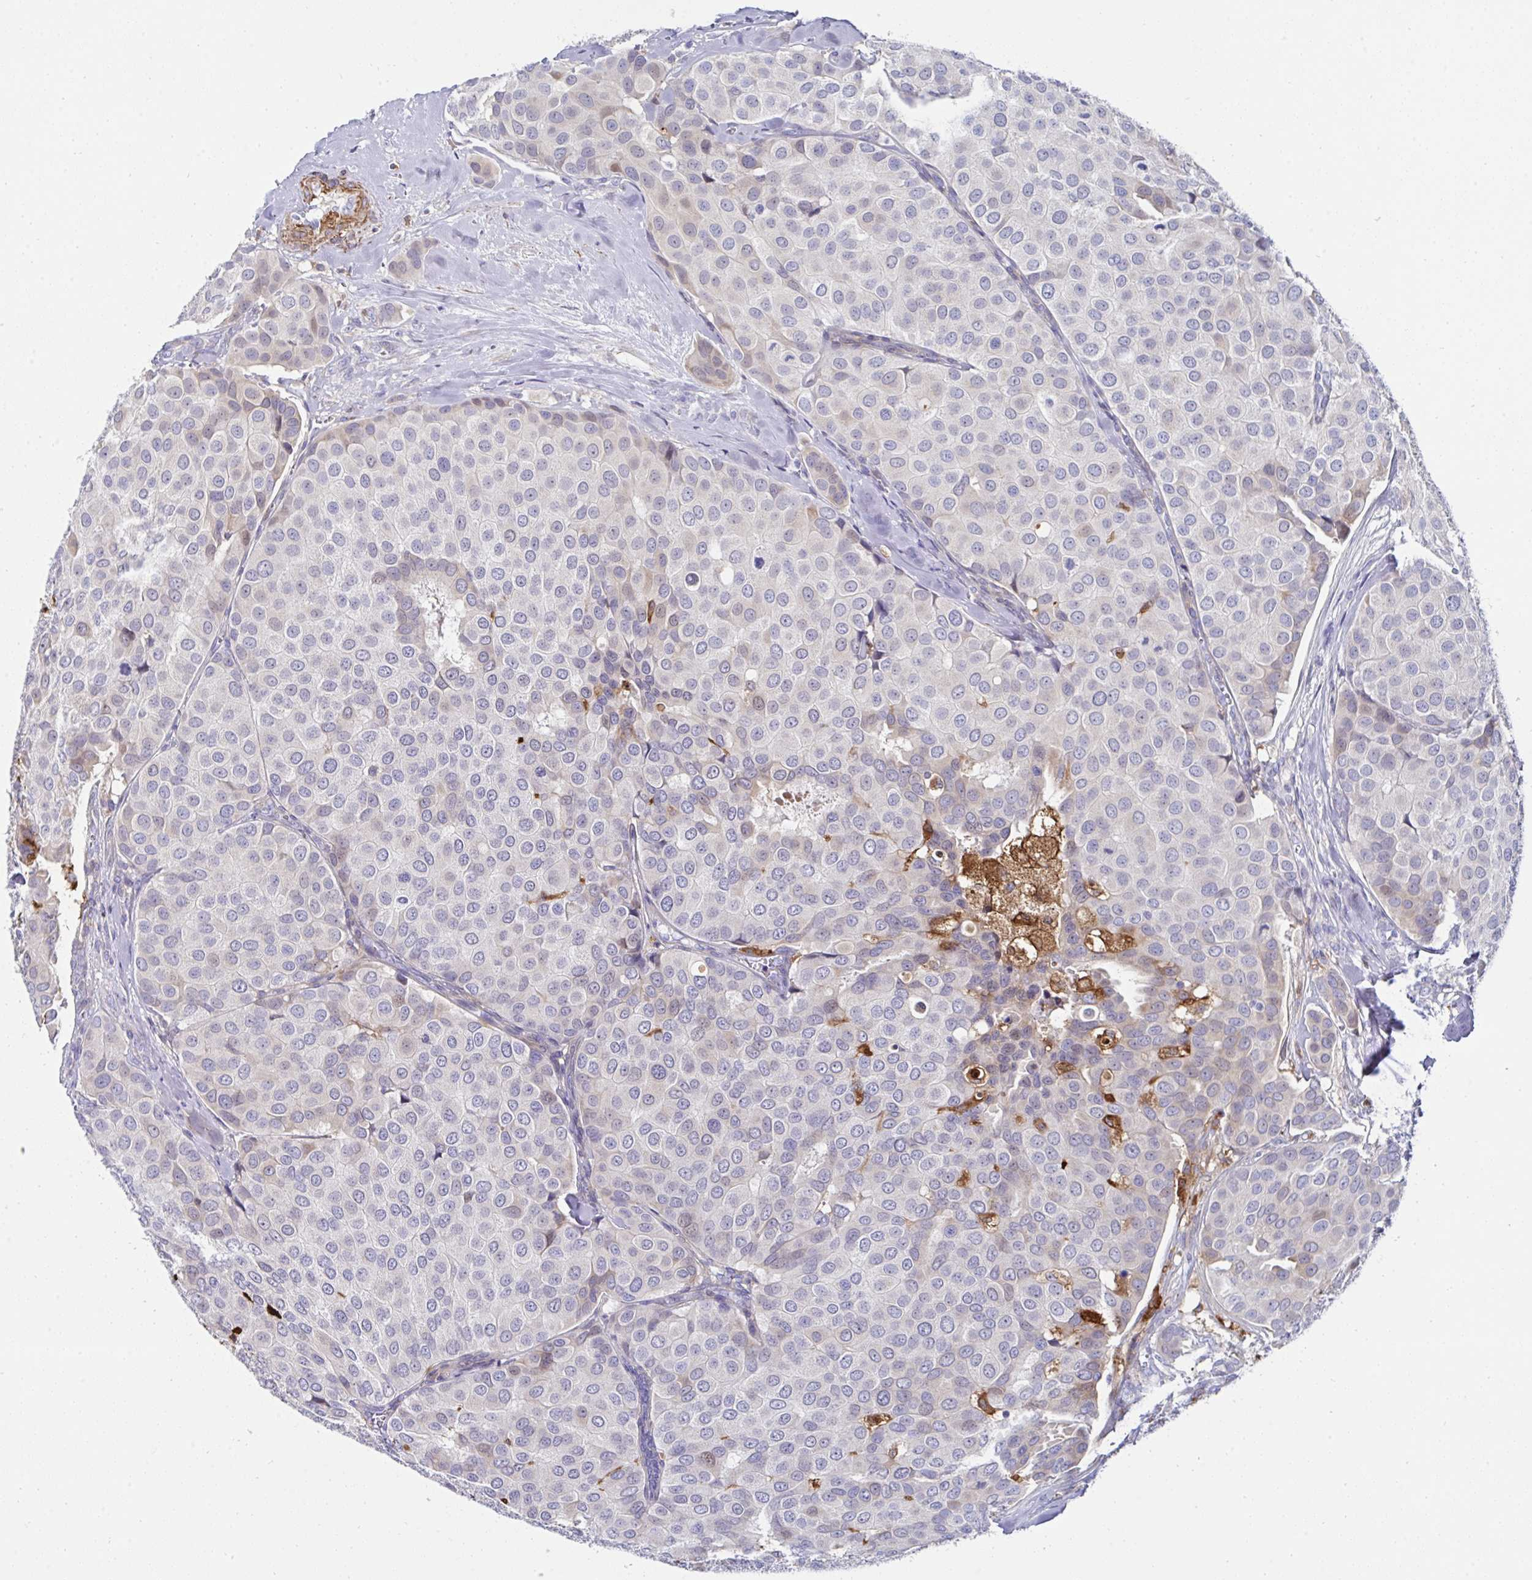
{"staining": {"intensity": "weak", "quantity": "<25%", "location": "cytoplasmic/membranous"}, "tissue": "breast cancer", "cell_type": "Tumor cells", "image_type": "cancer", "snomed": [{"axis": "morphology", "description": "Duct carcinoma"}, {"axis": "topography", "description": "Breast"}], "caption": "Immunohistochemistry photomicrograph of breast cancer stained for a protein (brown), which exhibits no staining in tumor cells.", "gene": "FBXL13", "patient": {"sex": "female", "age": 70}}